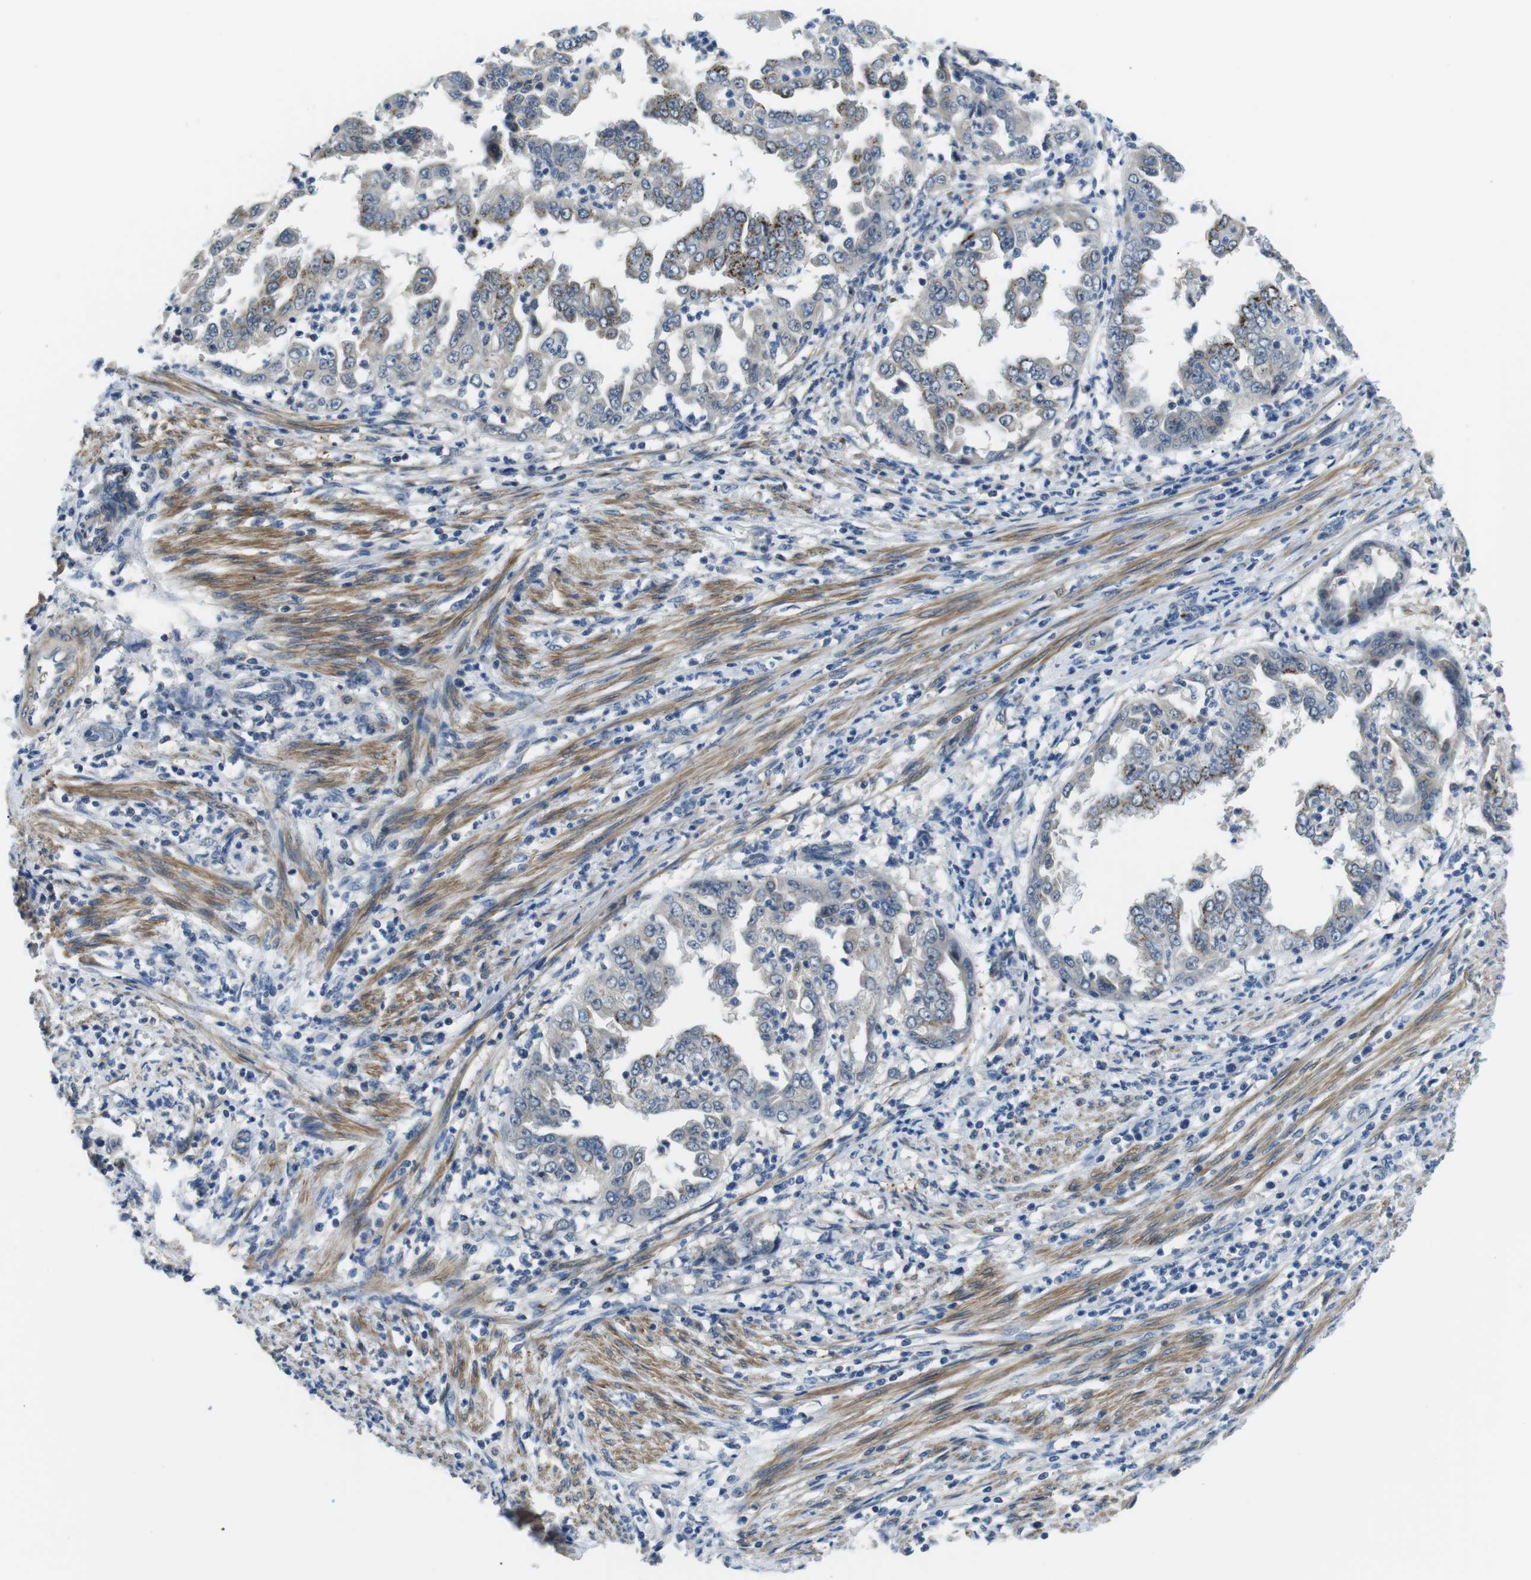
{"staining": {"intensity": "moderate", "quantity": "<25%", "location": "cytoplasmic/membranous"}, "tissue": "endometrial cancer", "cell_type": "Tumor cells", "image_type": "cancer", "snomed": [{"axis": "morphology", "description": "Adenocarcinoma, NOS"}, {"axis": "topography", "description": "Endometrium"}], "caption": "Endometrial cancer (adenocarcinoma) stained with DAB (3,3'-diaminobenzidine) immunohistochemistry demonstrates low levels of moderate cytoplasmic/membranous expression in approximately <25% of tumor cells. (DAB (3,3'-diaminobenzidine) IHC, brown staining for protein, blue staining for nuclei).", "gene": "WSCD1", "patient": {"sex": "female", "age": 85}}